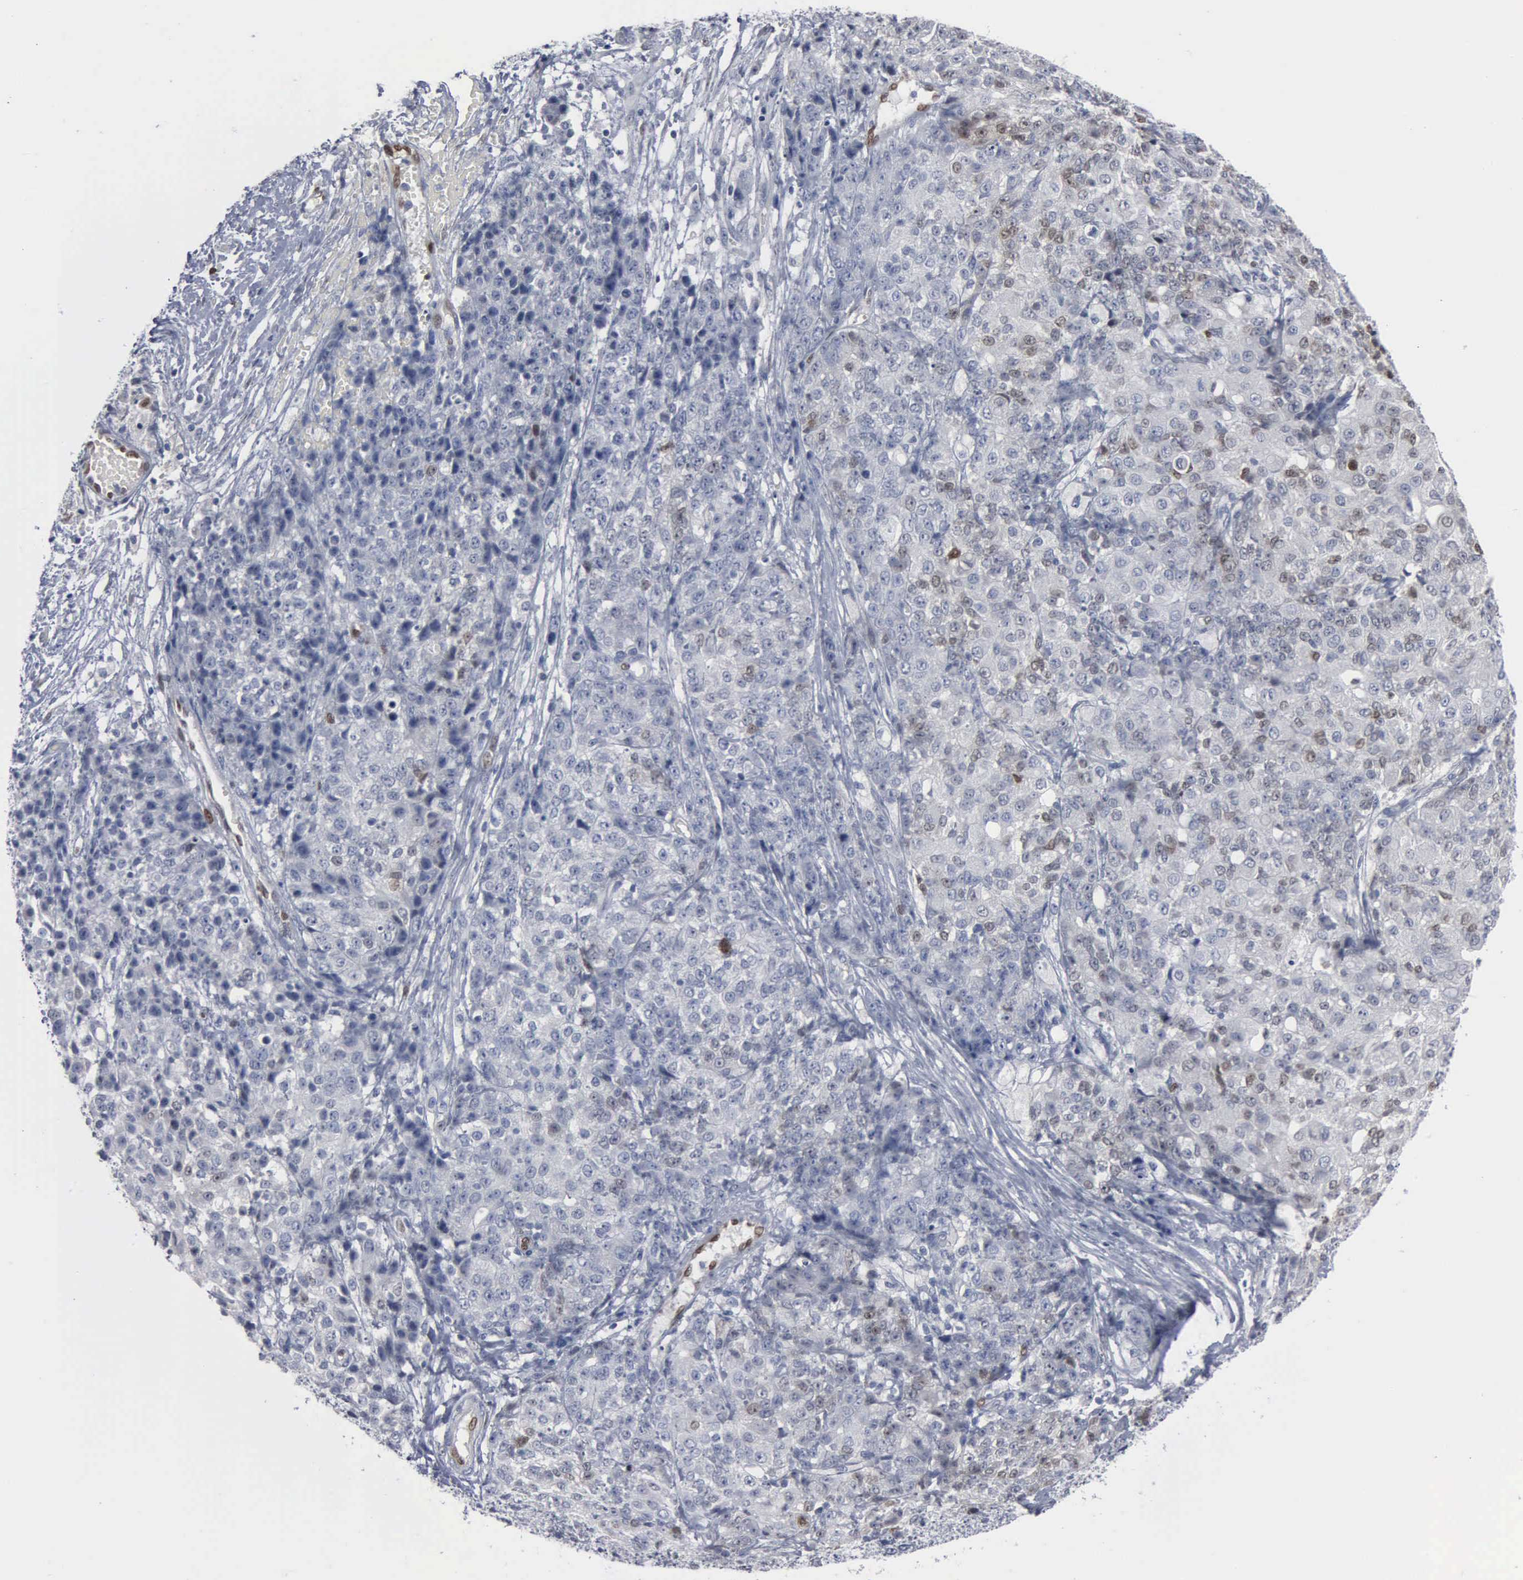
{"staining": {"intensity": "weak", "quantity": "<25%", "location": "nuclear"}, "tissue": "ovarian cancer", "cell_type": "Tumor cells", "image_type": "cancer", "snomed": [{"axis": "morphology", "description": "Carcinoma, endometroid"}, {"axis": "topography", "description": "Ovary"}], "caption": "This is an immunohistochemistry histopathology image of human endometroid carcinoma (ovarian). There is no staining in tumor cells.", "gene": "FGF2", "patient": {"sex": "female", "age": 42}}